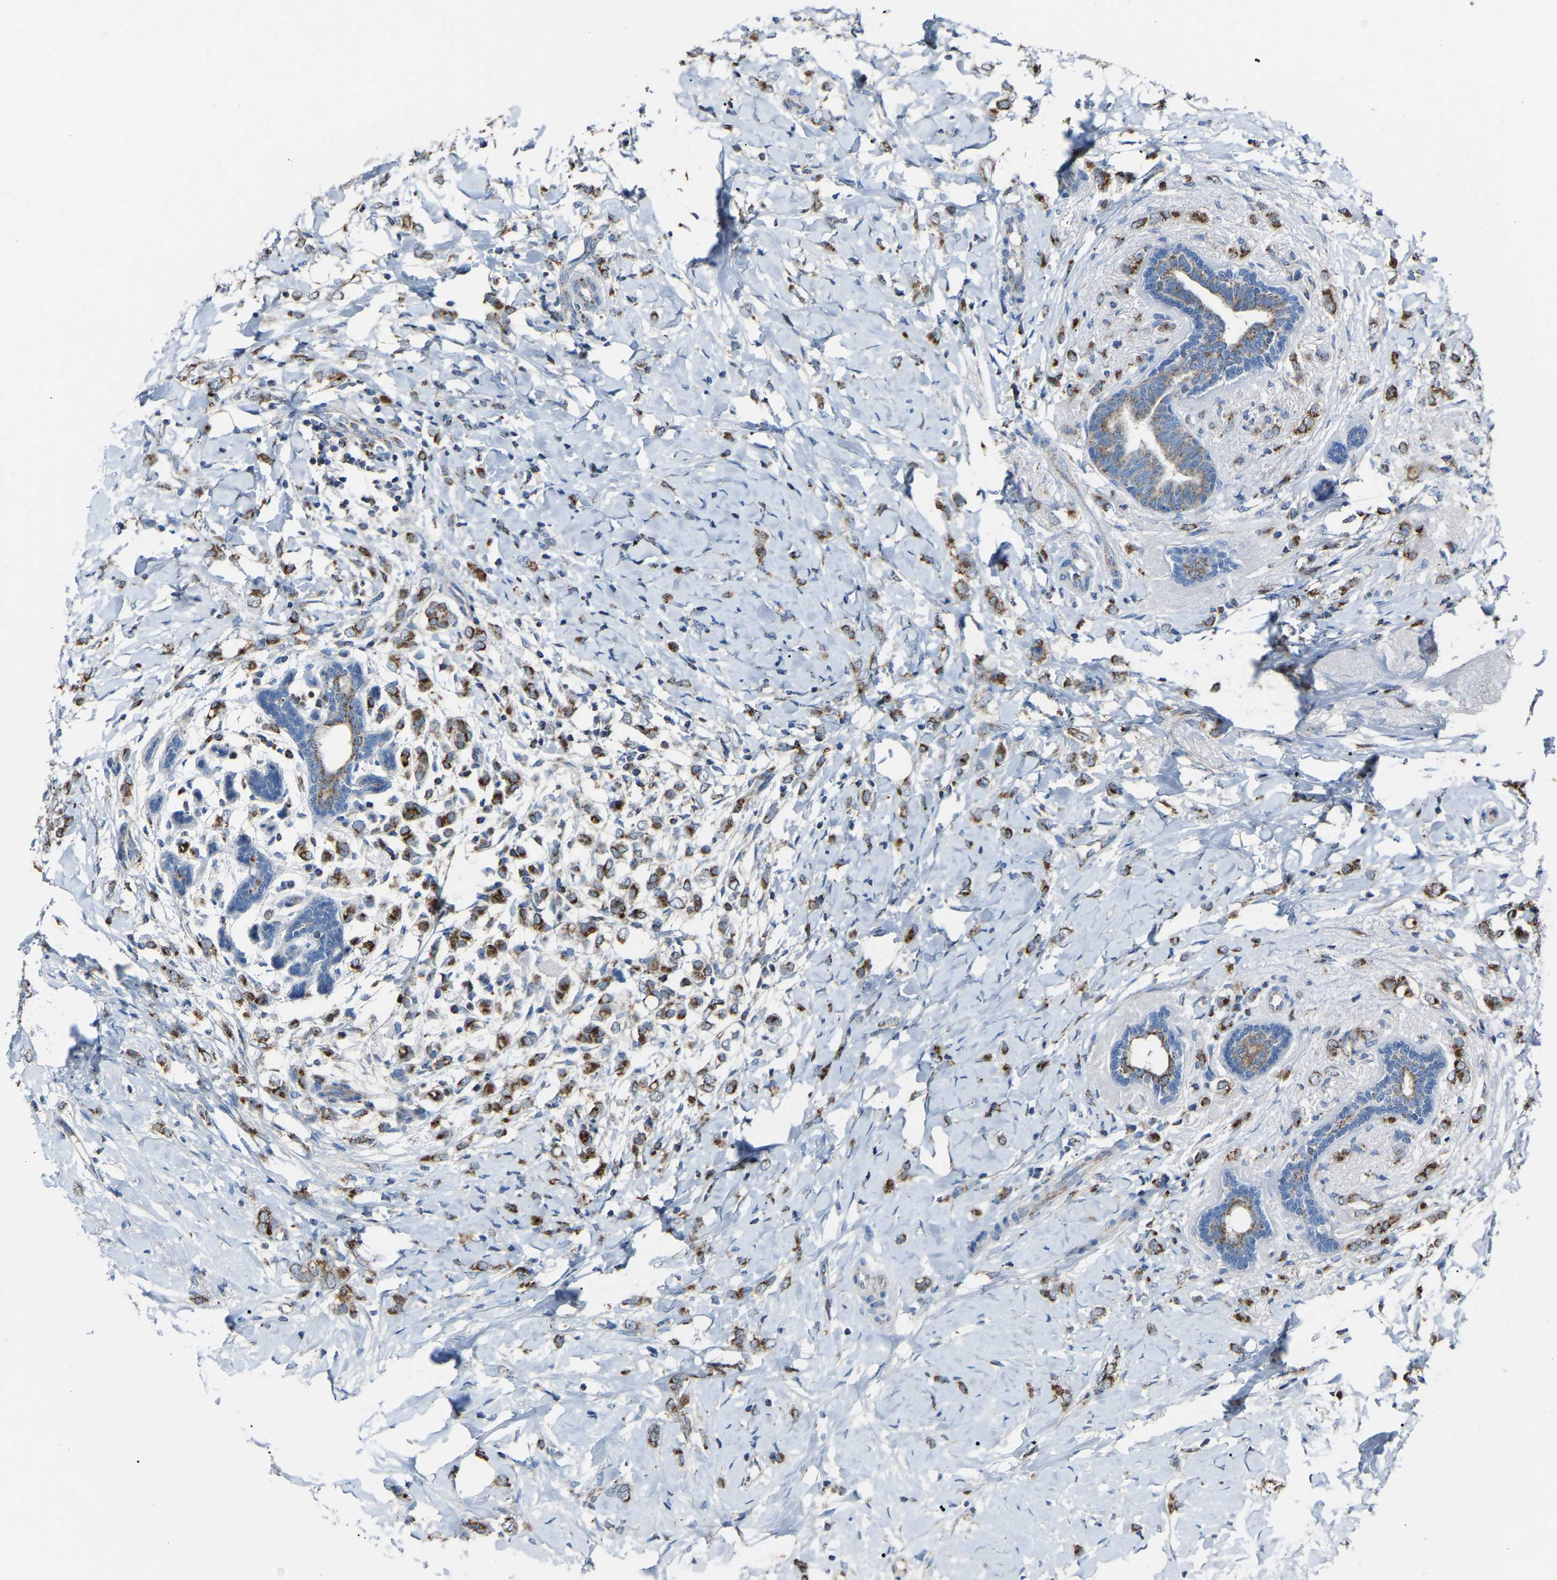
{"staining": {"intensity": "moderate", "quantity": ">75%", "location": "cytoplasmic/membranous"}, "tissue": "breast cancer", "cell_type": "Tumor cells", "image_type": "cancer", "snomed": [{"axis": "morphology", "description": "Normal tissue, NOS"}, {"axis": "morphology", "description": "Lobular carcinoma"}, {"axis": "topography", "description": "Breast"}], "caption": "Immunohistochemistry (IHC) staining of breast lobular carcinoma, which demonstrates medium levels of moderate cytoplasmic/membranous positivity in approximately >75% of tumor cells indicating moderate cytoplasmic/membranous protein staining. The staining was performed using DAB (3,3'-diaminobenzidine) (brown) for protein detection and nuclei were counterstained in hematoxylin (blue).", "gene": "CANT1", "patient": {"sex": "female", "age": 47}}